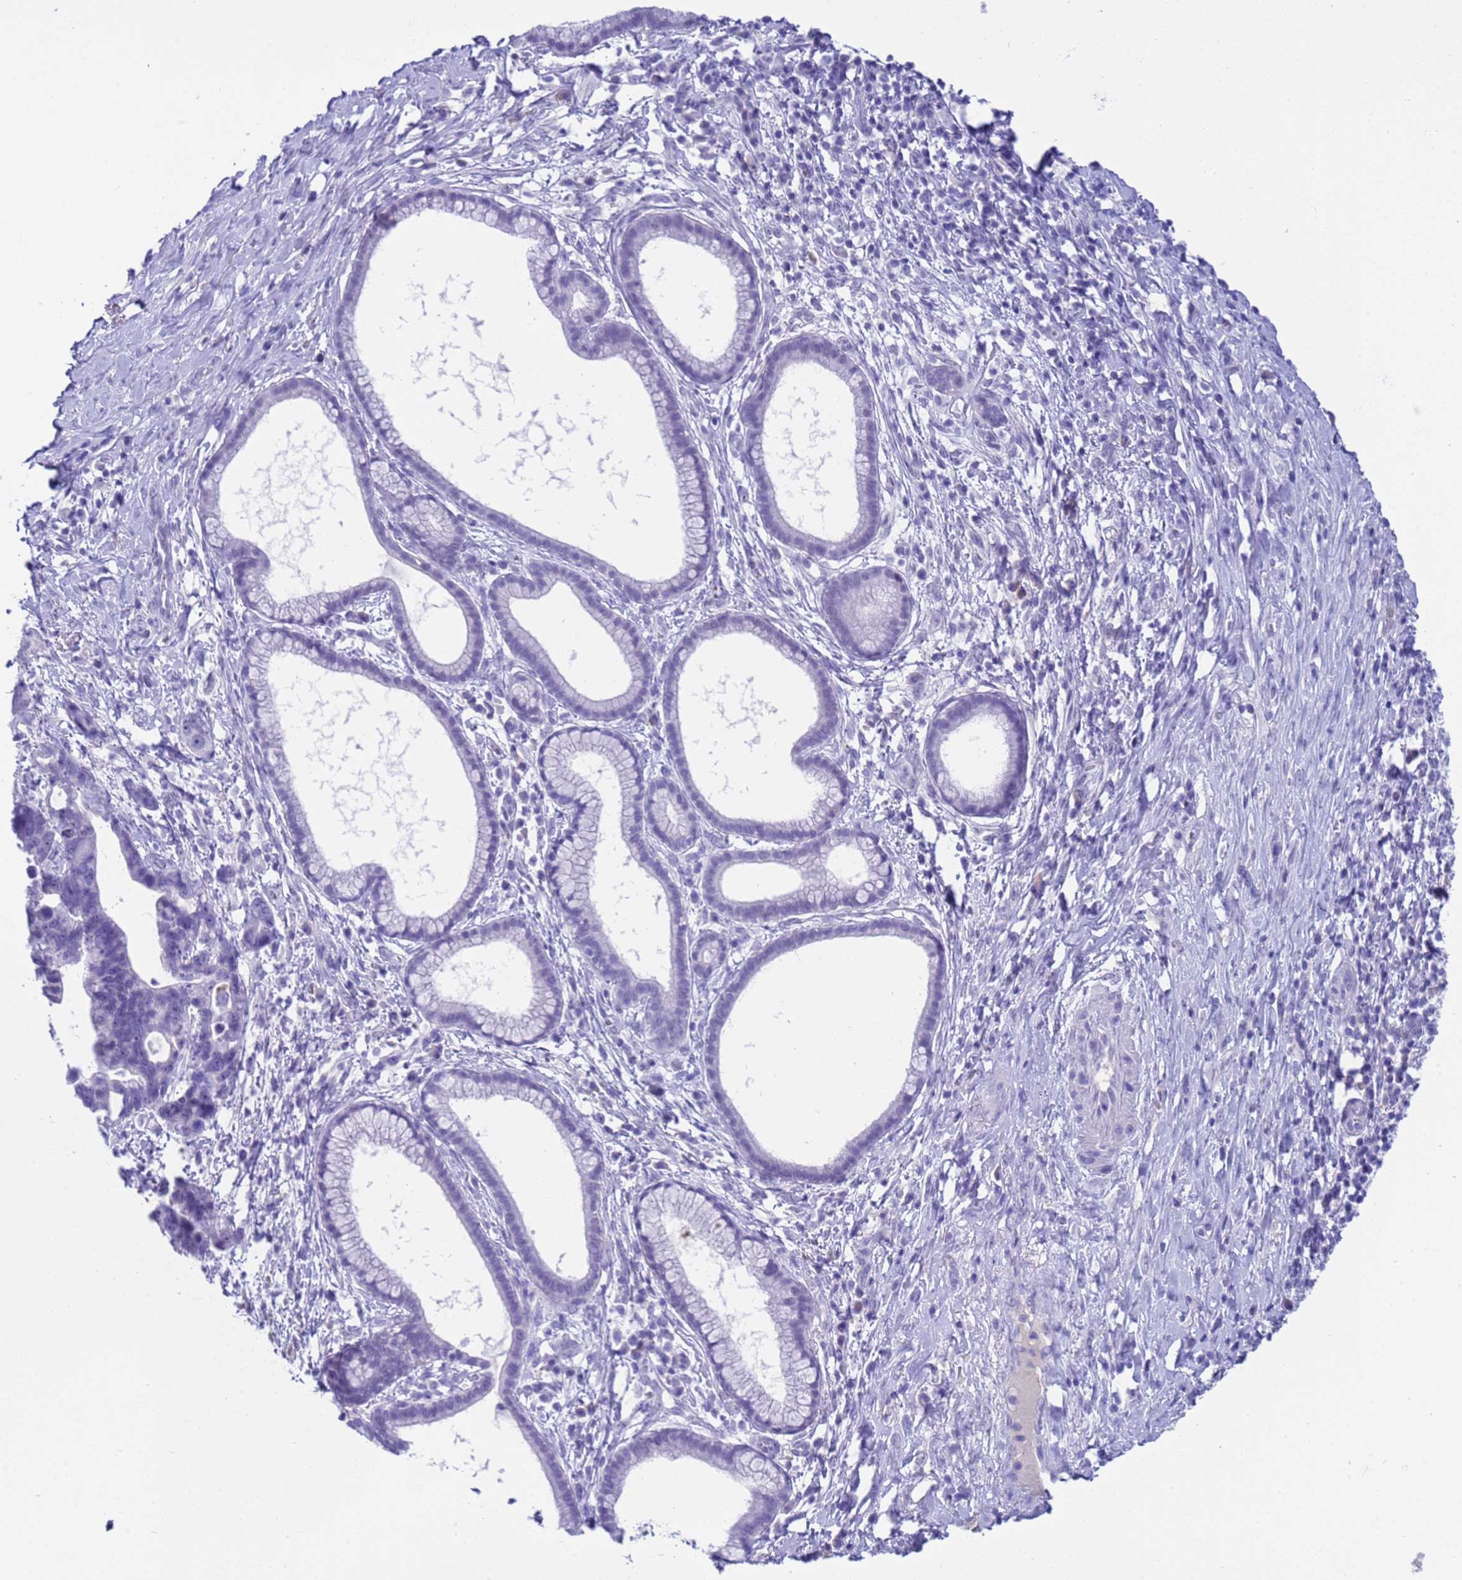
{"staining": {"intensity": "negative", "quantity": "none", "location": "none"}, "tissue": "pancreatic cancer", "cell_type": "Tumor cells", "image_type": "cancer", "snomed": [{"axis": "morphology", "description": "Adenocarcinoma, NOS"}, {"axis": "topography", "description": "Pancreas"}], "caption": "The IHC micrograph has no significant positivity in tumor cells of pancreatic cancer tissue. Brightfield microscopy of immunohistochemistry (IHC) stained with DAB (brown) and hematoxylin (blue), captured at high magnification.", "gene": "CKM", "patient": {"sex": "female", "age": 83}}